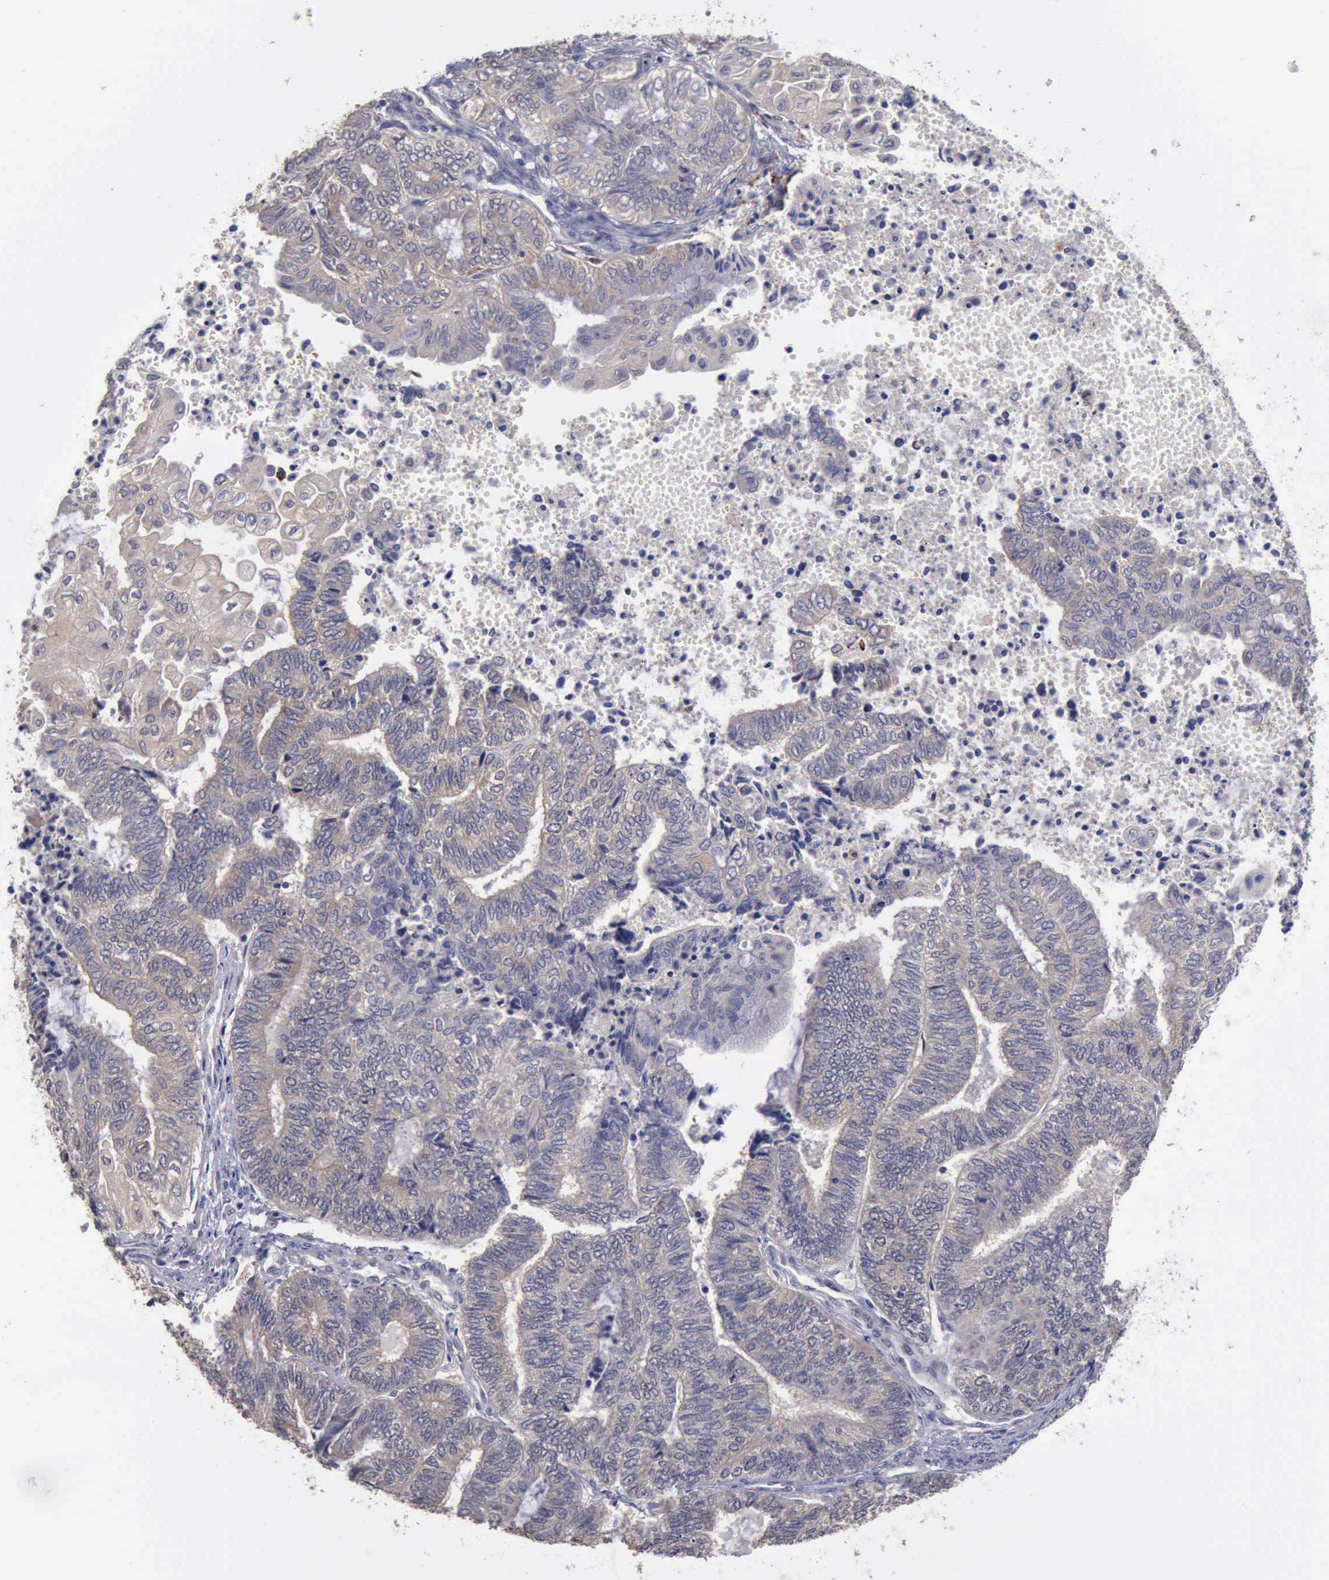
{"staining": {"intensity": "weak", "quantity": "25%-75%", "location": "cytoplasmic/membranous"}, "tissue": "endometrial cancer", "cell_type": "Tumor cells", "image_type": "cancer", "snomed": [{"axis": "morphology", "description": "Adenocarcinoma, NOS"}, {"axis": "topography", "description": "Uterus"}, {"axis": "topography", "description": "Endometrium"}], "caption": "IHC of endometrial cancer exhibits low levels of weak cytoplasmic/membranous expression in about 25%-75% of tumor cells.", "gene": "PHKA1", "patient": {"sex": "female", "age": 70}}